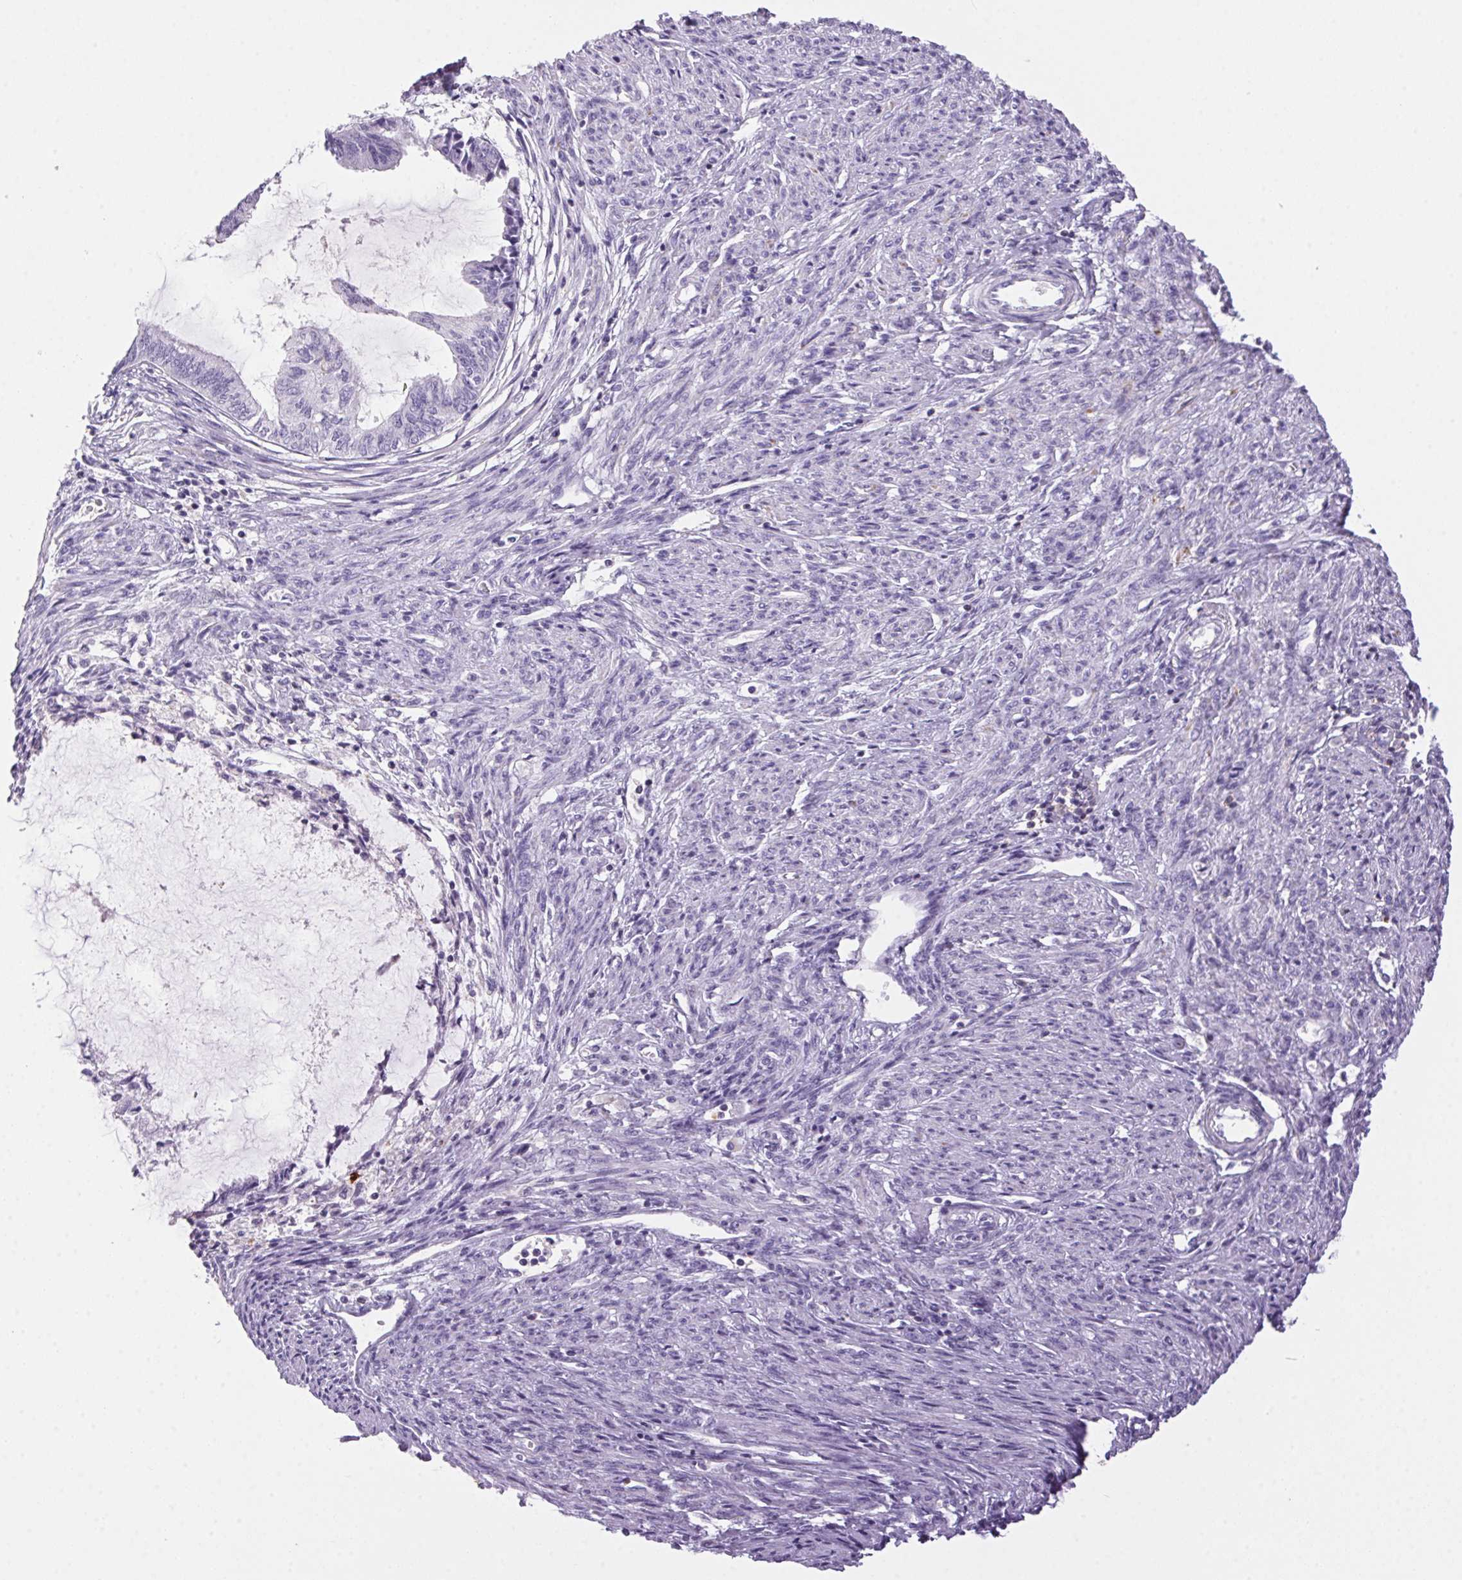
{"staining": {"intensity": "negative", "quantity": "none", "location": "none"}, "tissue": "endometrial cancer", "cell_type": "Tumor cells", "image_type": "cancer", "snomed": [{"axis": "morphology", "description": "Adenocarcinoma, NOS"}, {"axis": "topography", "description": "Endometrium"}], "caption": "An image of human endometrial cancer (adenocarcinoma) is negative for staining in tumor cells.", "gene": "S100A2", "patient": {"sex": "female", "age": 86}}